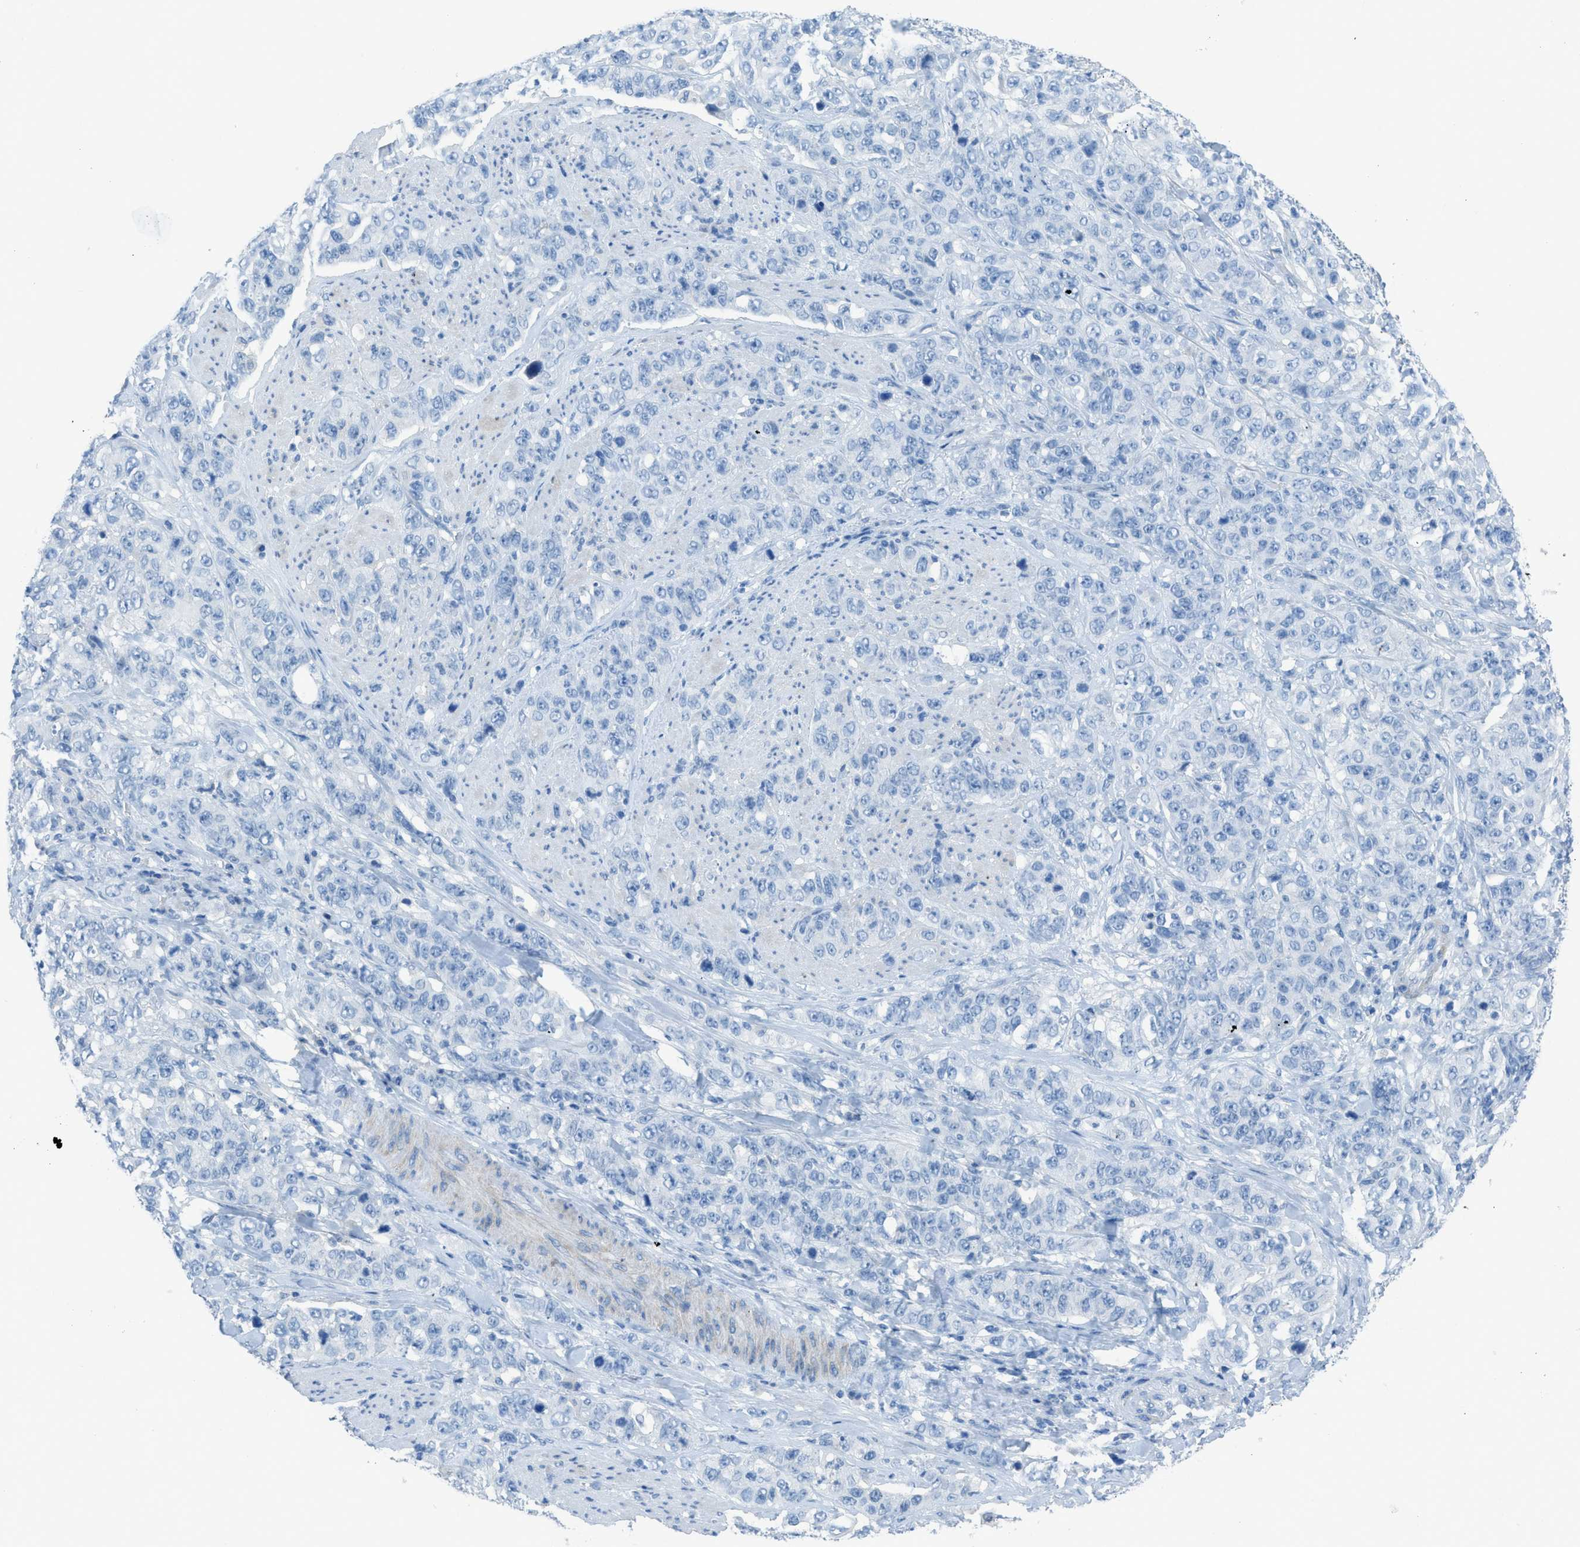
{"staining": {"intensity": "negative", "quantity": "none", "location": "none"}, "tissue": "stomach cancer", "cell_type": "Tumor cells", "image_type": "cancer", "snomed": [{"axis": "morphology", "description": "Adenocarcinoma, NOS"}, {"axis": "topography", "description": "Stomach"}], "caption": "DAB (3,3'-diaminobenzidine) immunohistochemical staining of adenocarcinoma (stomach) reveals no significant expression in tumor cells.", "gene": "ACAN", "patient": {"sex": "male", "age": 48}}